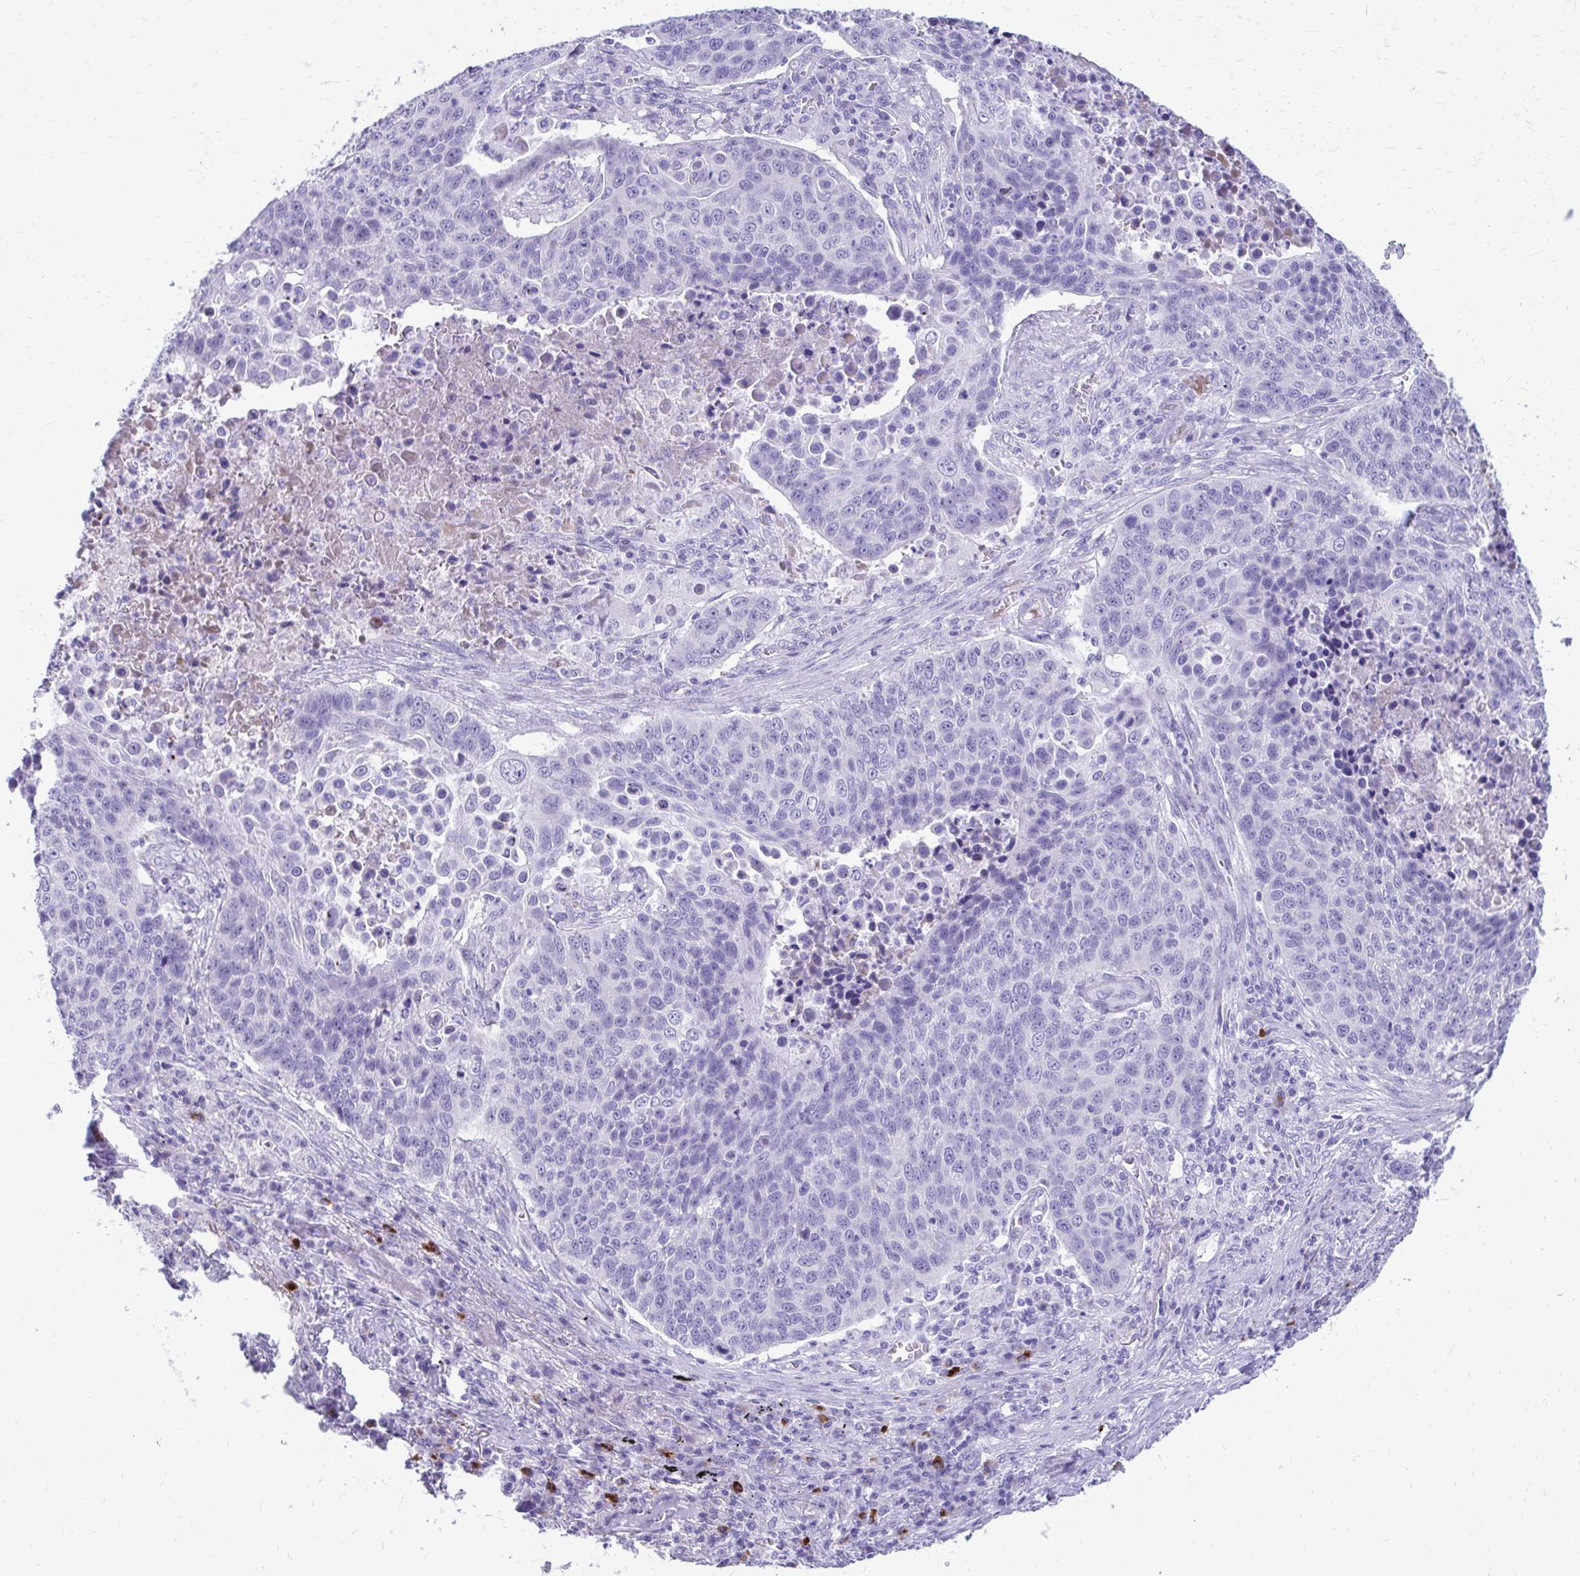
{"staining": {"intensity": "negative", "quantity": "none", "location": "none"}, "tissue": "lung cancer", "cell_type": "Tumor cells", "image_type": "cancer", "snomed": [{"axis": "morphology", "description": "Squamous cell carcinoma, NOS"}, {"axis": "topography", "description": "Lung"}], "caption": "This image is of lung cancer stained with immunohistochemistry to label a protein in brown with the nuclei are counter-stained blue. There is no staining in tumor cells.", "gene": "SATL1", "patient": {"sex": "male", "age": 78}}